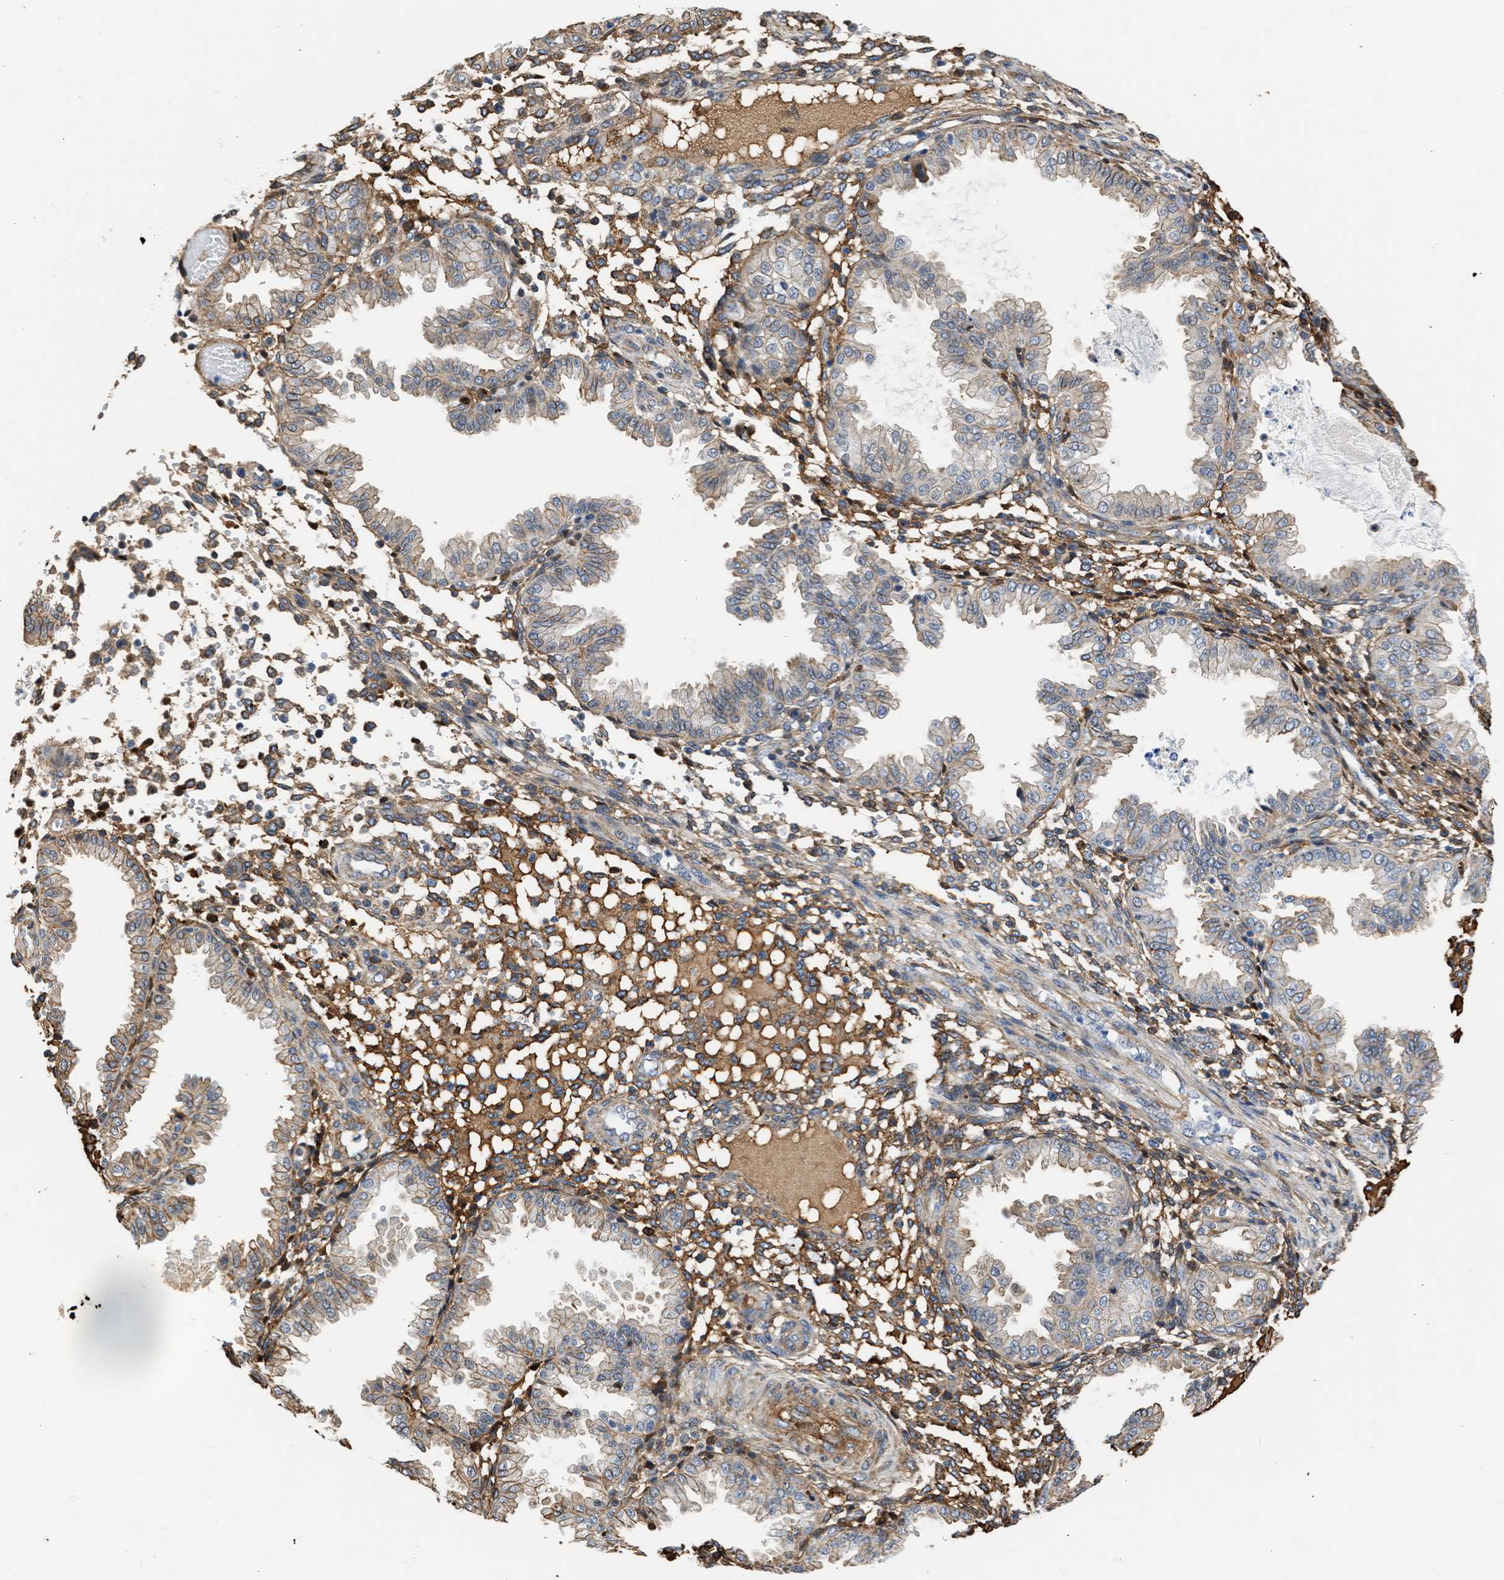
{"staining": {"intensity": "moderate", "quantity": "25%-75%", "location": "cytoplasmic/membranous,nuclear"}, "tissue": "endometrium", "cell_type": "Cells in endometrial stroma", "image_type": "normal", "snomed": [{"axis": "morphology", "description": "Normal tissue, NOS"}, {"axis": "topography", "description": "Endometrium"}], "caption": "Immunohistochemical staining of unremarkable human endometrium shows 25%-75% levels of moderate cytoplasmic/membranous,nuclear protein expression in about 25%-75% of cells in endometrial stroma. (Stains: DAB in brown, nuclei in blue, Microscopy: brightfield microscopy at high magnification).", "gene": "MAS1L", "patient": {"sex": "female", "age": 33}}